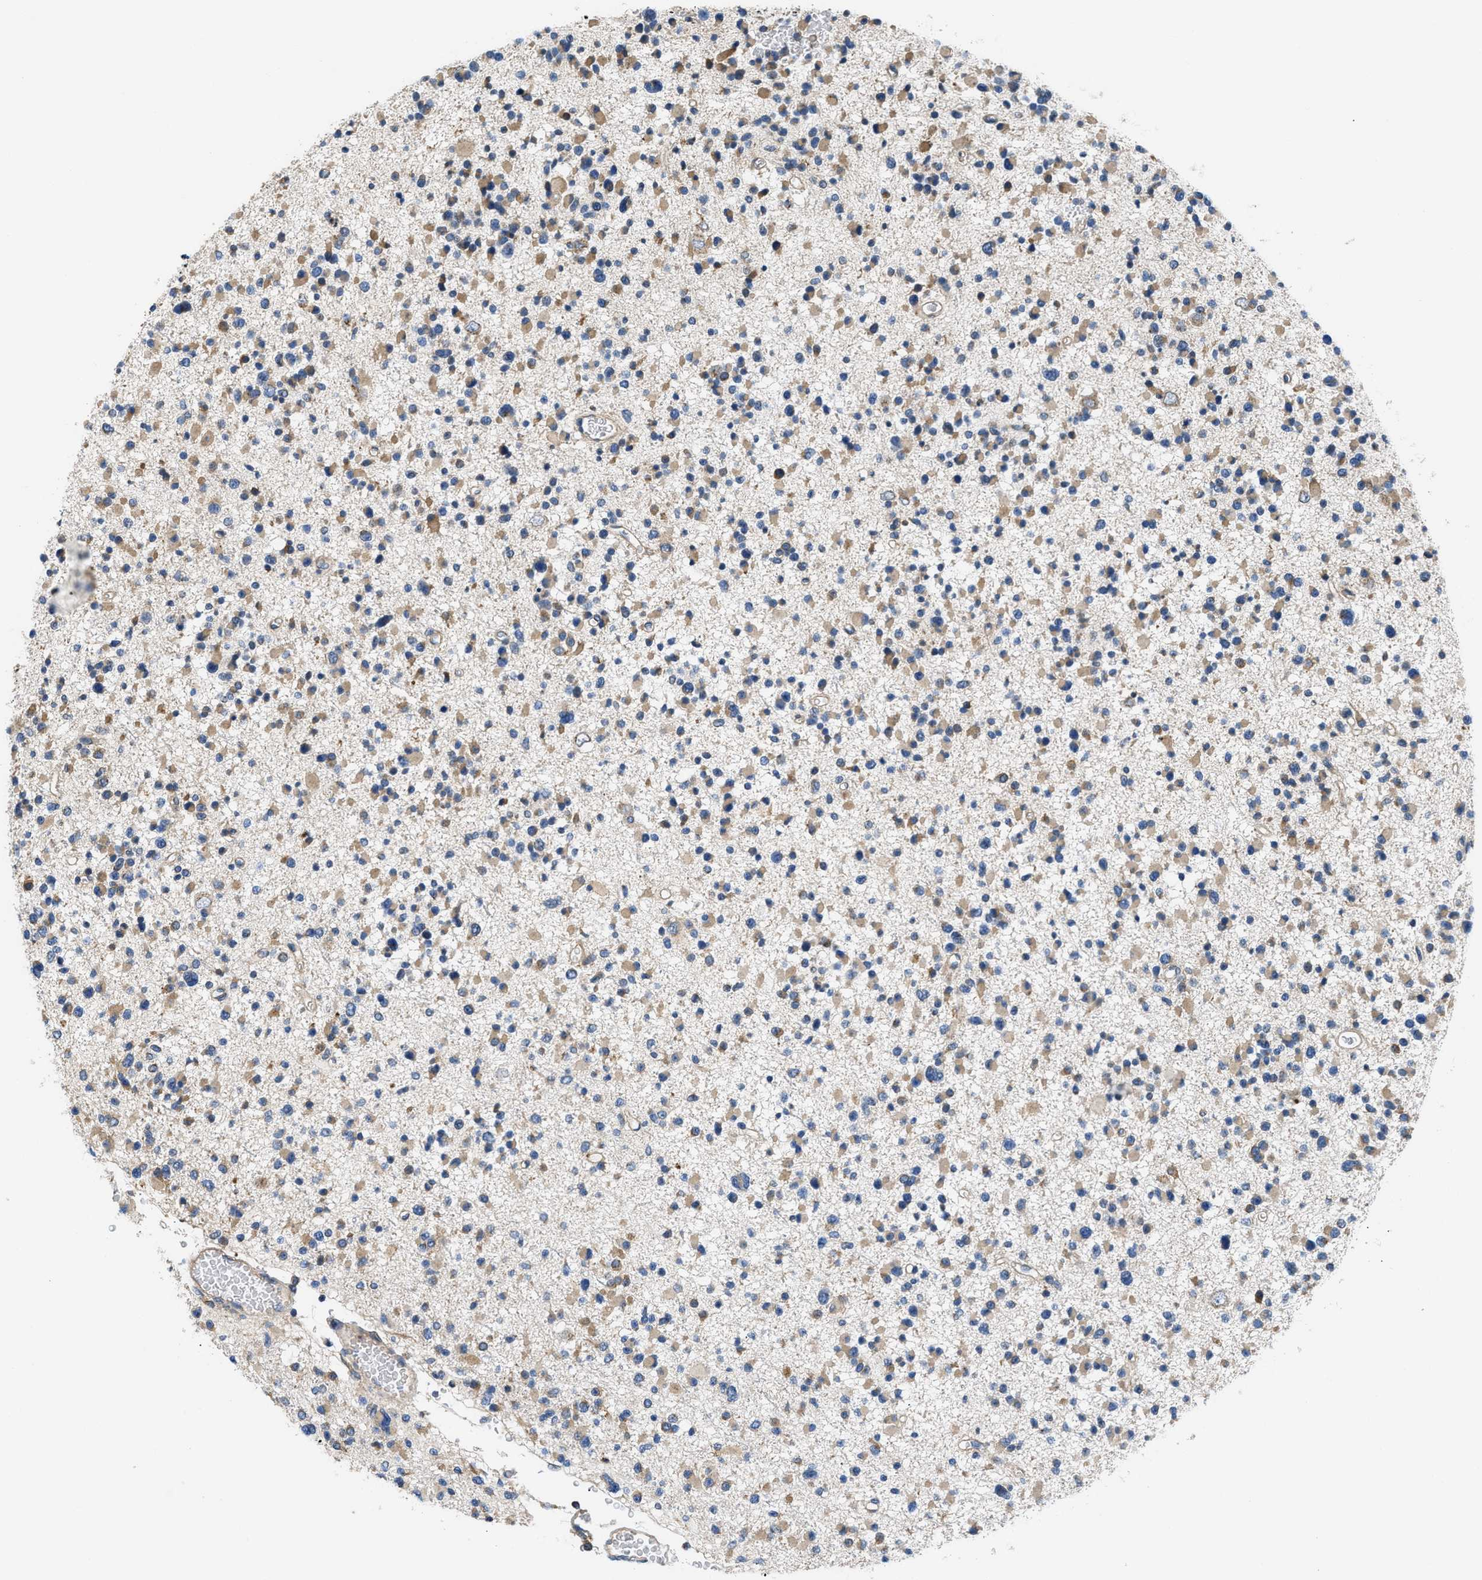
{"staining": {"intensity": "weak", "quantity": ">75%", "location": "cytoplasmic/membranous"}, "tissue": "glioma", "cell_type": "Tumor cells", "image_type": "cancer", "snomed": [{"axis": "morphology", "description": "Glioma, malignant, Low grade"}, {"axis": "topography", "description": "Brain"}], "caption": "A micrograph of human glioma stained for a protein exhibits weak cytoplasmic/membranous brown staining in tumor cells. (DAB (3,3'-diaminobenzidine) = brown stain, brightfield microscopy at high magnification).", "gene": "CEP128", "patient": {"sex": "female", "age": 22}}